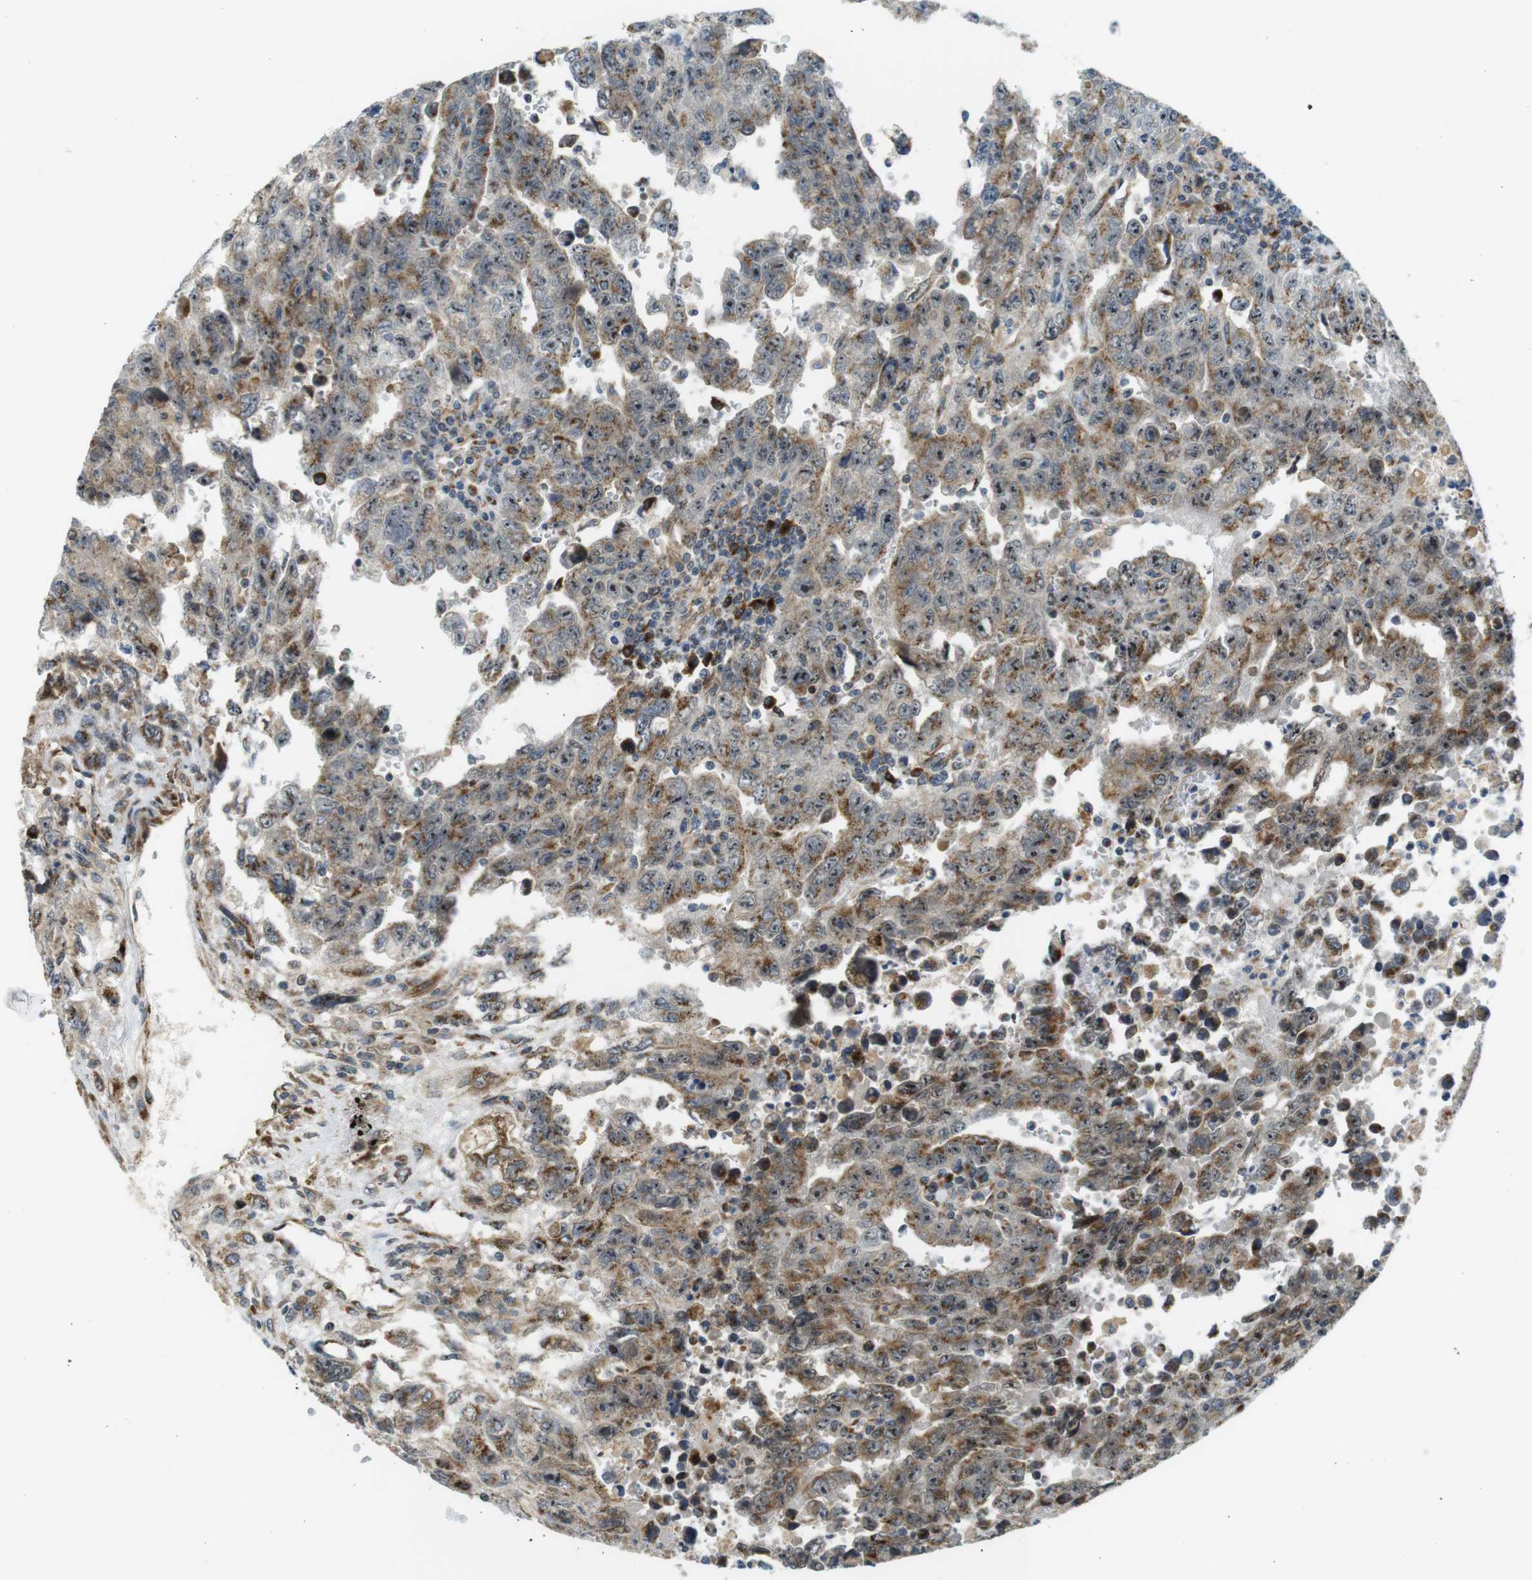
{"staining": {"intensity": "moderate", "quantity": "25%-75%", "location": "cytoplasmic/membranous"}, "tissue": "testis cancer", "cell_type": "Tumor cells", "image_type": "cancer", "snomed": [{"axis": "morphology", "description": "Carcinoma, Embryonal, NOS"}, {"axis": "topography", "description": "Testis"}], "caption": "Immunohistochemistry (IHC) histopathology image of testis embryonal carcinoma stained for a protein (brown), which shows medium levels of moderate cytoplasmic/membranous positivity in about 25%-75% of tumor cells.", "gene": "TMEM143", "patient": {"sex": "male", "age": 28}}